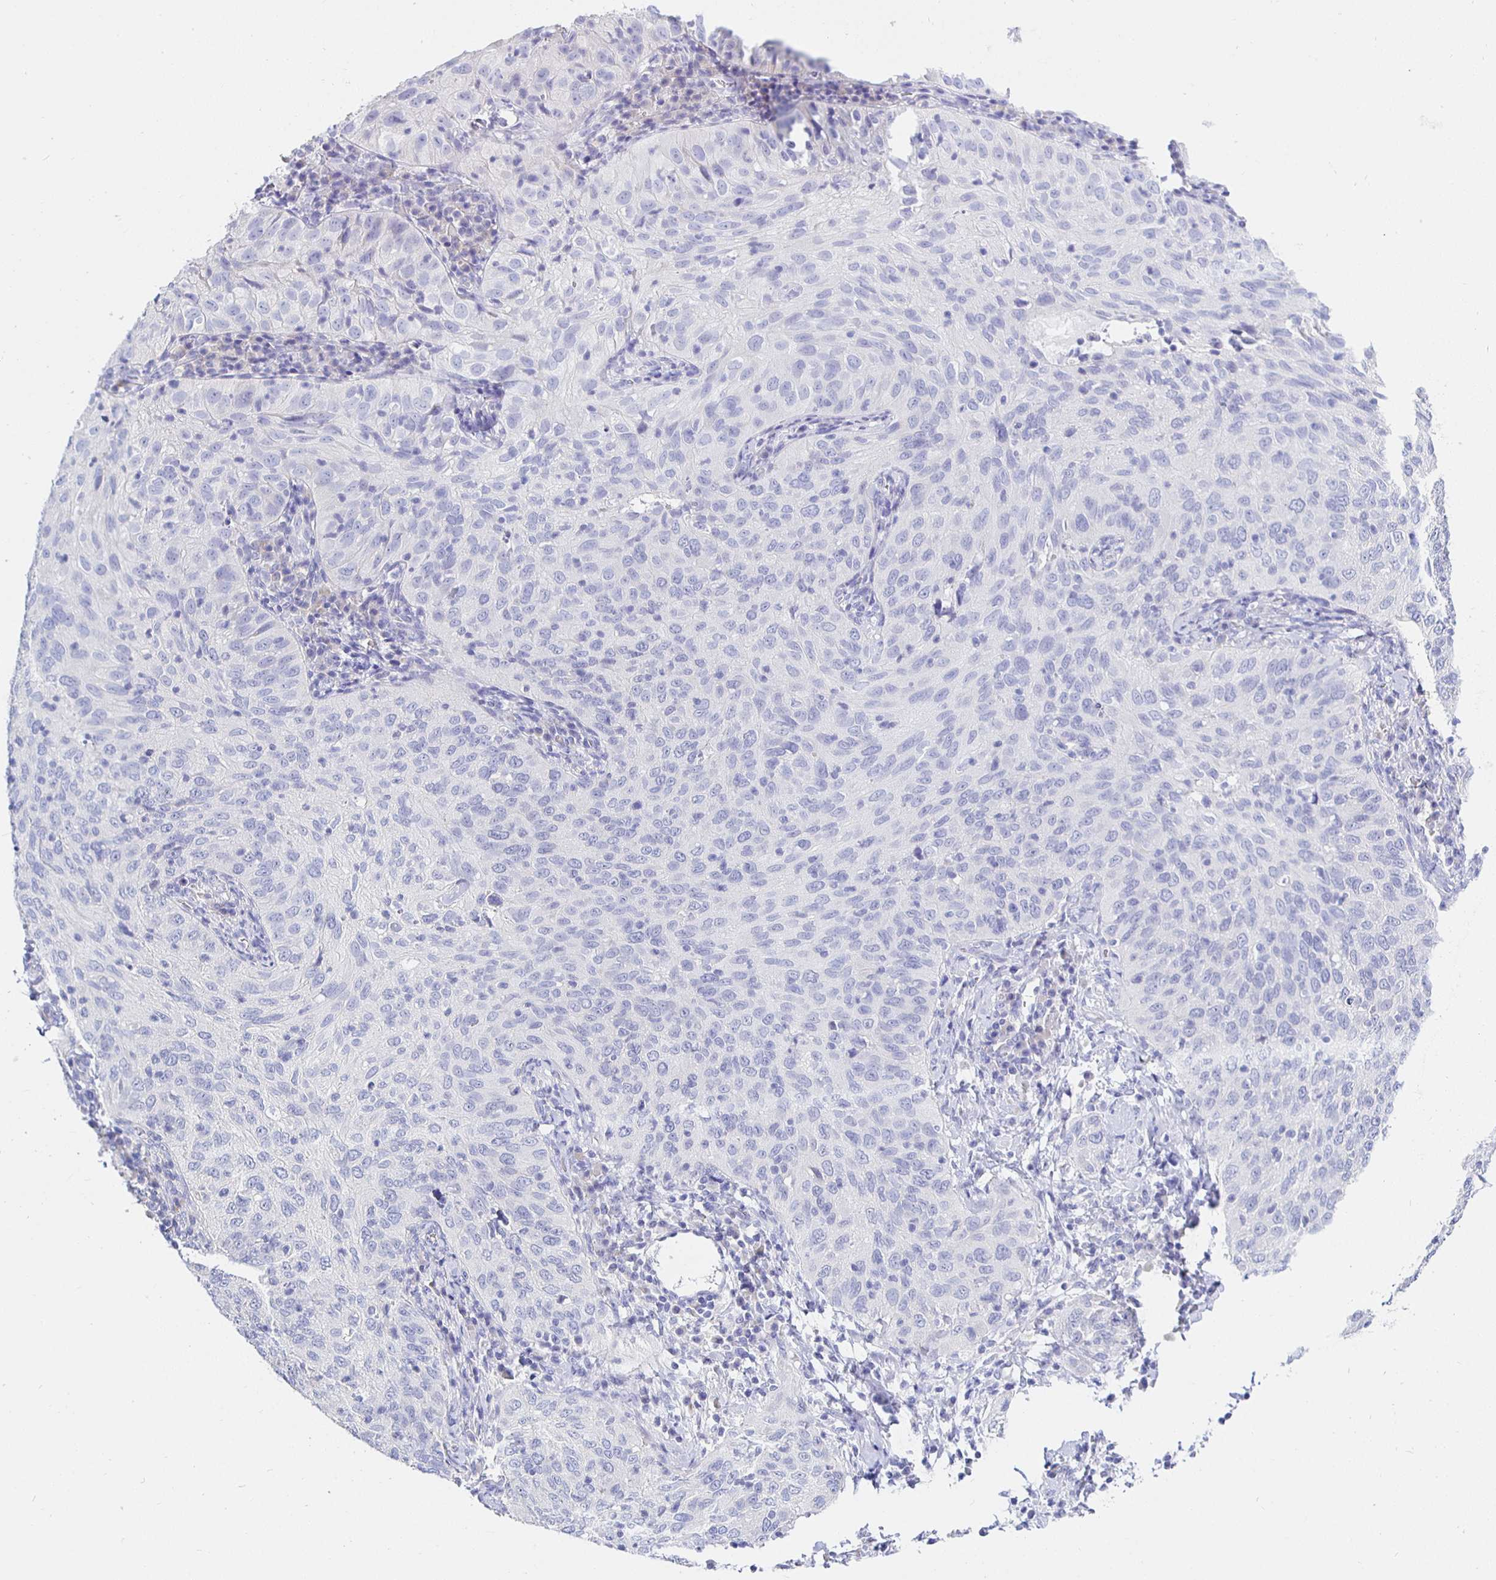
{"staining": {"intensity": "negative", "quantity": "none", "location": "none"}, "tissue": "cervical cancer", "cell_type": "Tumor cells", "image_type": "cancer", "snomed": [{"axis": "morphology", "description": "Squamous cell carcinoma, NOS"}, {"axis": "topography", "description": "Cervix"}], "caption": "The IHC micrograph has no significant staining in tumor cells of squamous cell carcinoma (cervical) tissue.", "gene": "UMOD", "patient": {"sex": "female", "age": 52}}